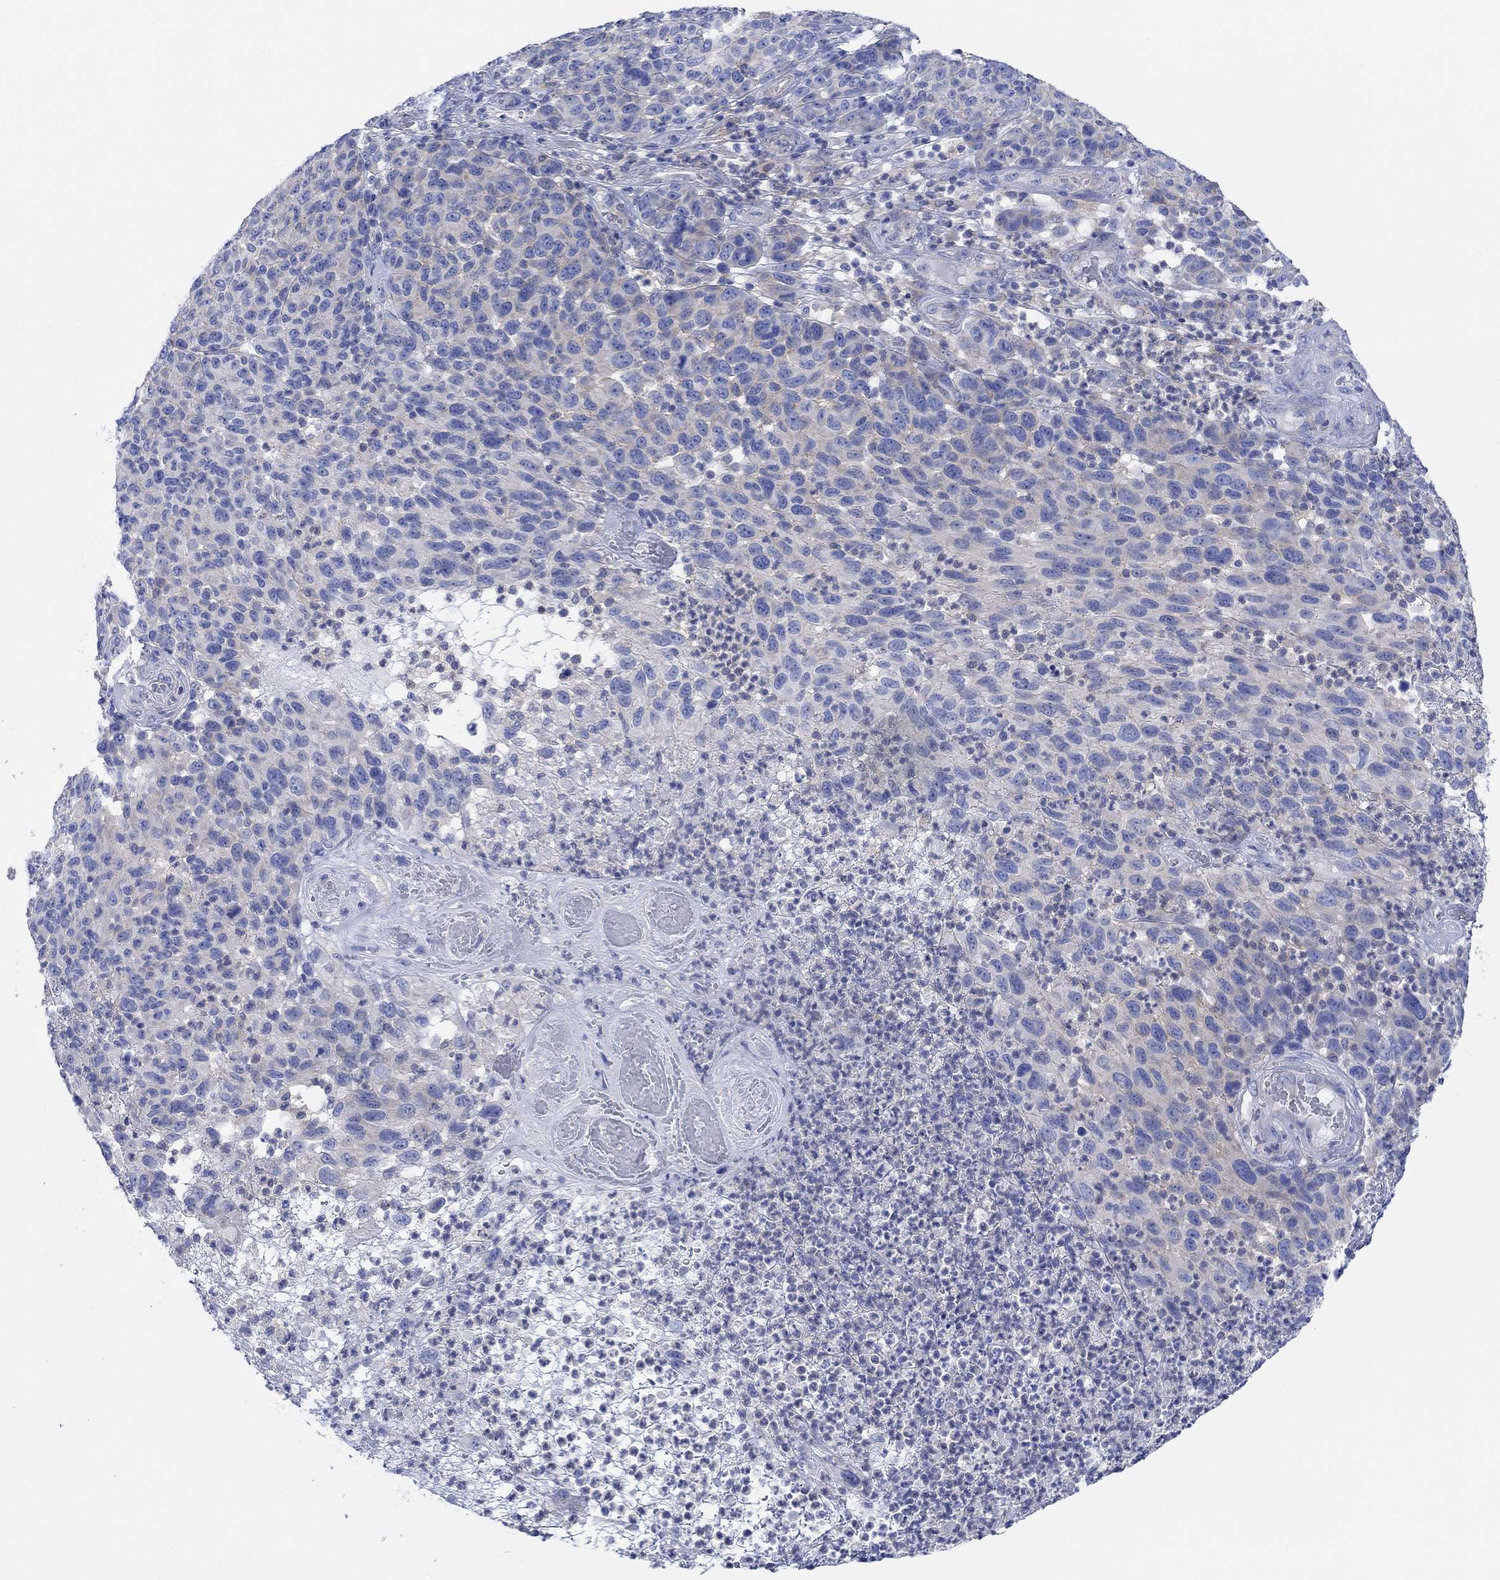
{"staining": {"intensity": "negative", "quantity": "none", "location": "none"}, "tissue": "melanoma", "cell_type": "Tumor cells", "image_type": "cancer", "snomed": [{"axis": "morphology", "description": "Malignant melanoma, NOS"}, {"axis": "topography", "description": "Skin"}], "caption": "IHC histopathology image of neoplastic tissue: human malignant melanoma stained with DAB displays no significant protein staining in tumor cells.", "gene": "REEP6", "patient": {"sex": "male", "age": 59}}